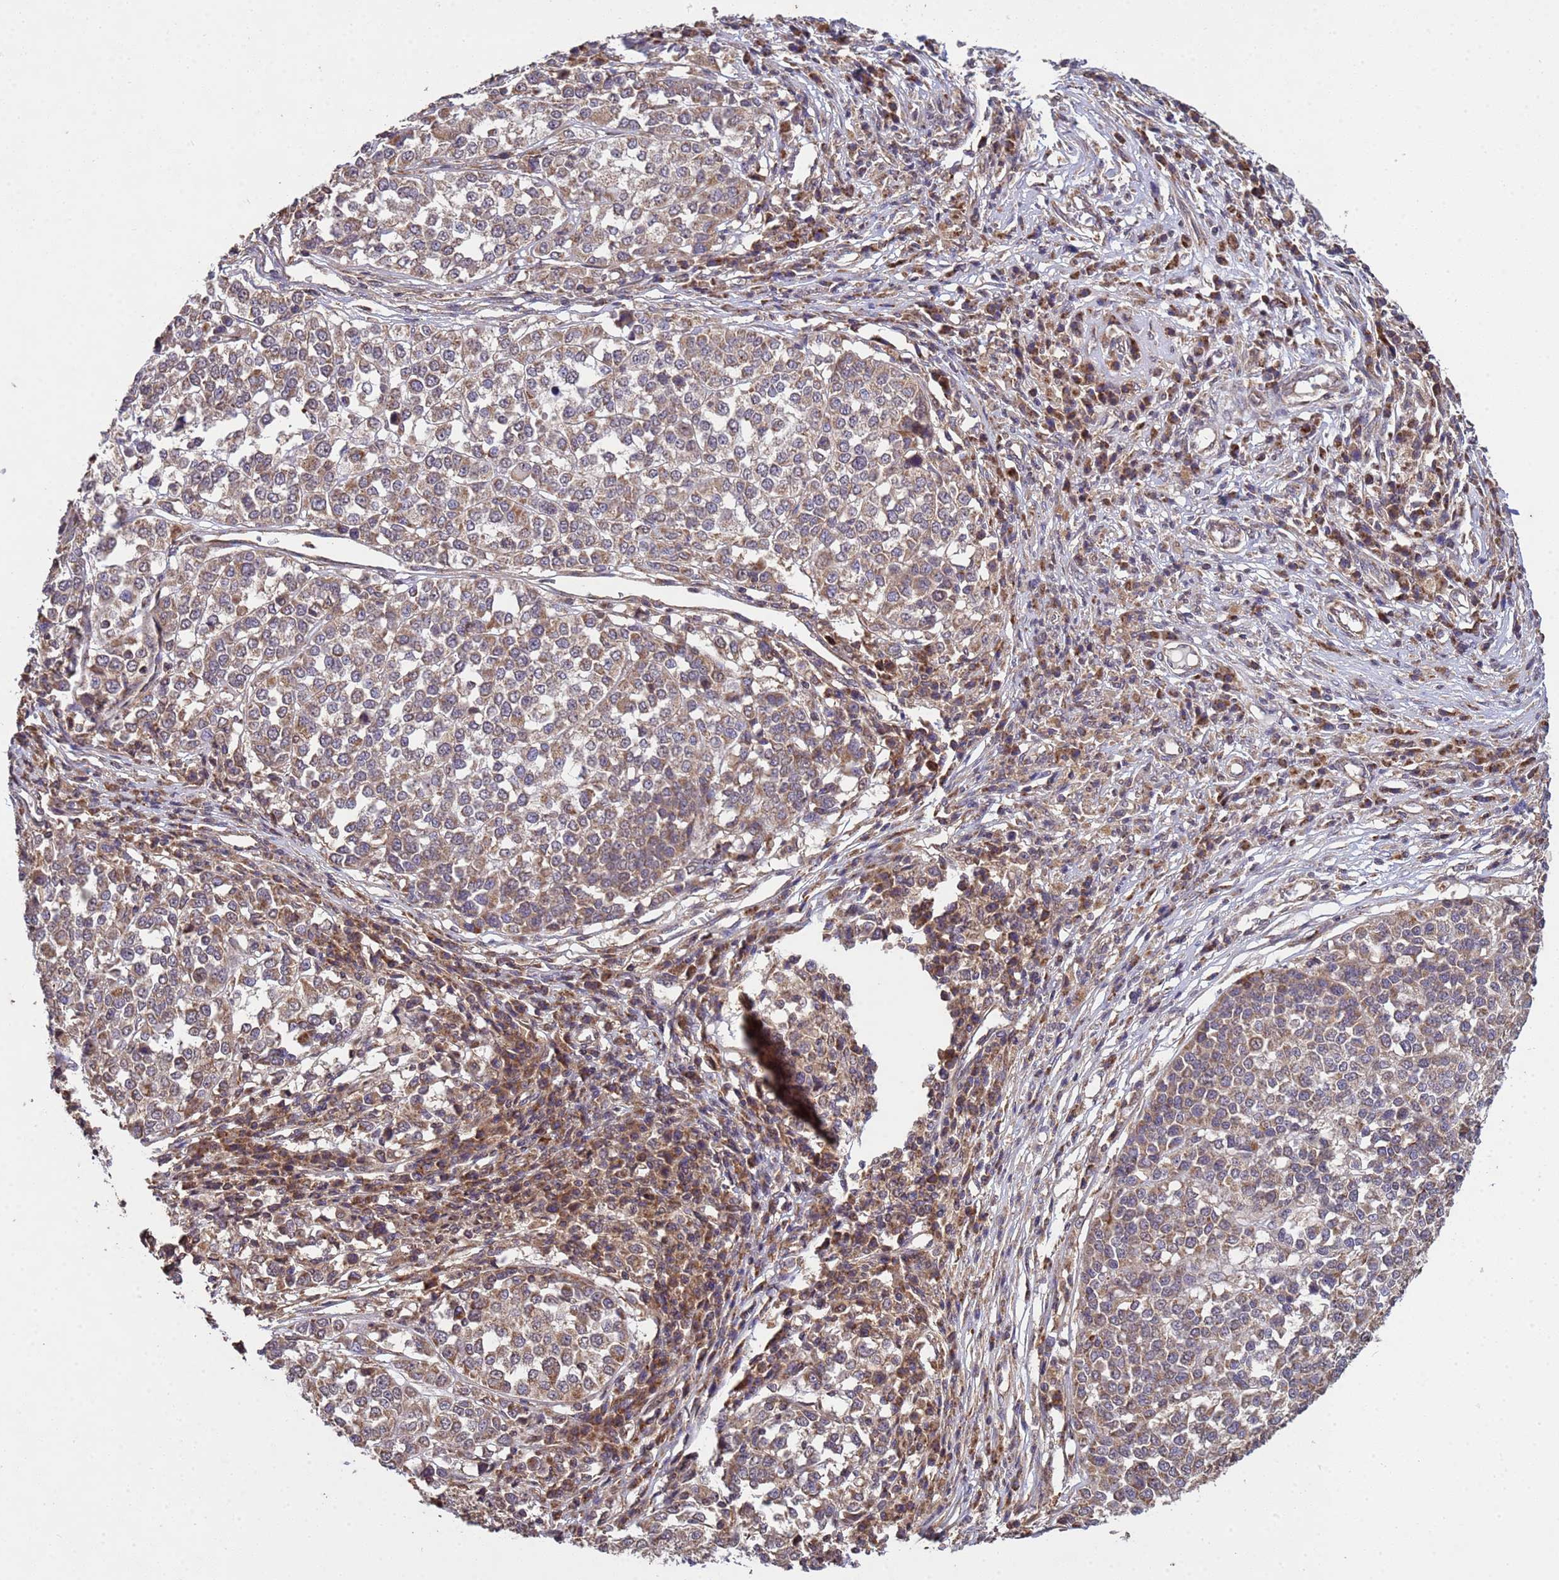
{"staining": {"intensity": "moderate", "quantity": ">75%", "location": "cytoplasmic/membranous"}, "tissue": "melanoma", "cell_type": "Tumor cells", "image_type": "cancer", "snomed": [{"axis": "morphology", "description": "Malignant melanoma, Metastatic site"}, {"axis": "topography", "description": "Lymph node"}], "caption": "High-magnification brightfield microscopy of melanoma stained with DAB (brown) and counterstained with hematoxylin (blue). tumor cells exhibit moderate cytoplasmic/membranous staining is appreciated in about>75% of cells.", "gene": "P2RX7", "patient": {"sex": "male", "age": 44}}